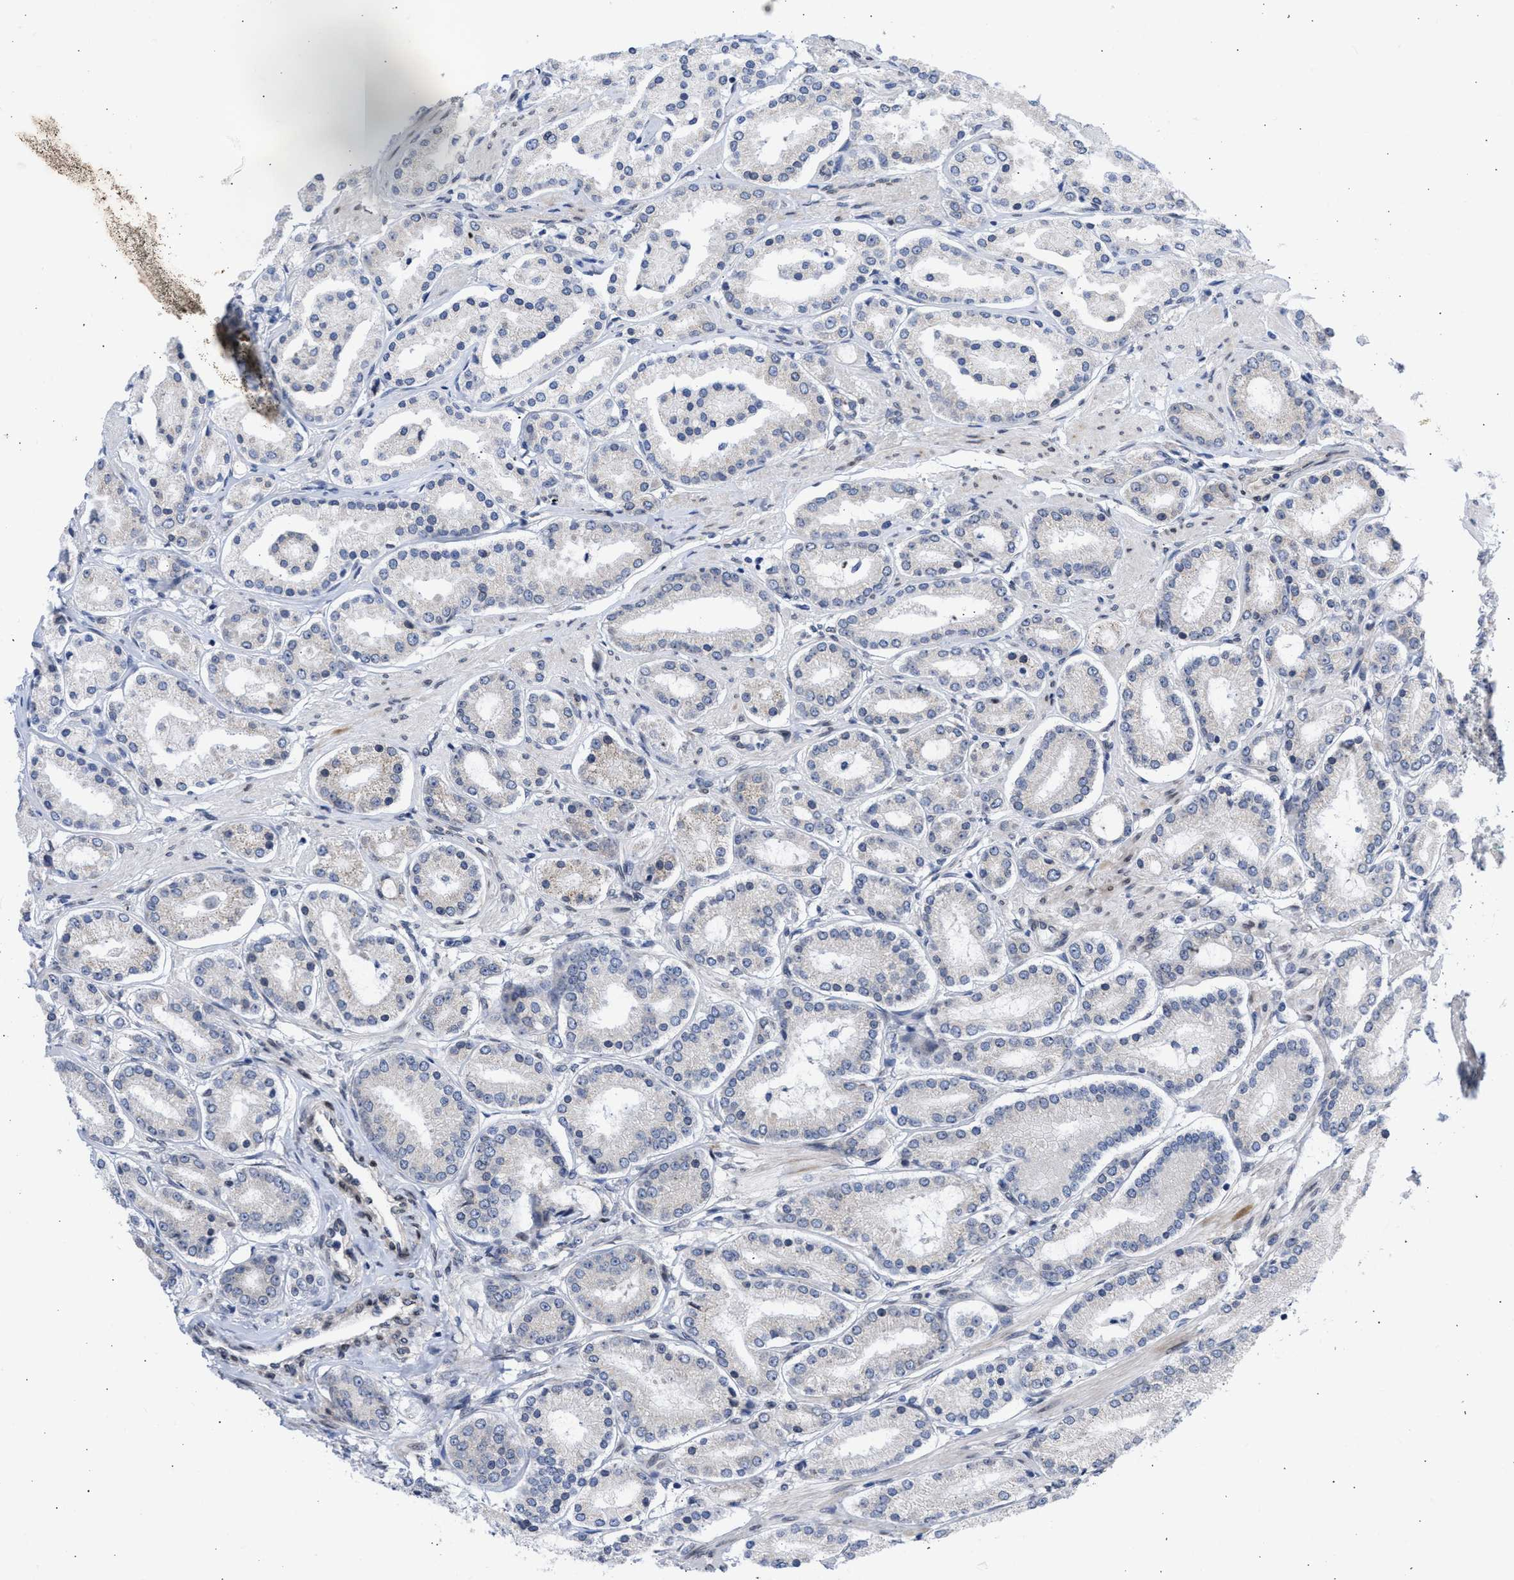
{"staining": {"intensity": "negative", "quantity": "none", "location": "none"}, "tissue": "prostate cancer", "cell_type": "Tumor cells", "image_type": "cancer", "snomed": [{"axis": "morphology", "description": "Adenocarcinoma, Low grade"}, {"axis": "topography", "description": "Prostate"}], "caption": "Immunohistochemistry image of prostate cancer (low-grade adenocarcinoma) stained for a protein (brown), which demonstrates no staining in tumor cells. (DAB immunohistochemistry (IHC), high magnification).", "gene": "NUP35", "patient": {"sex": "male", "age": 63}}